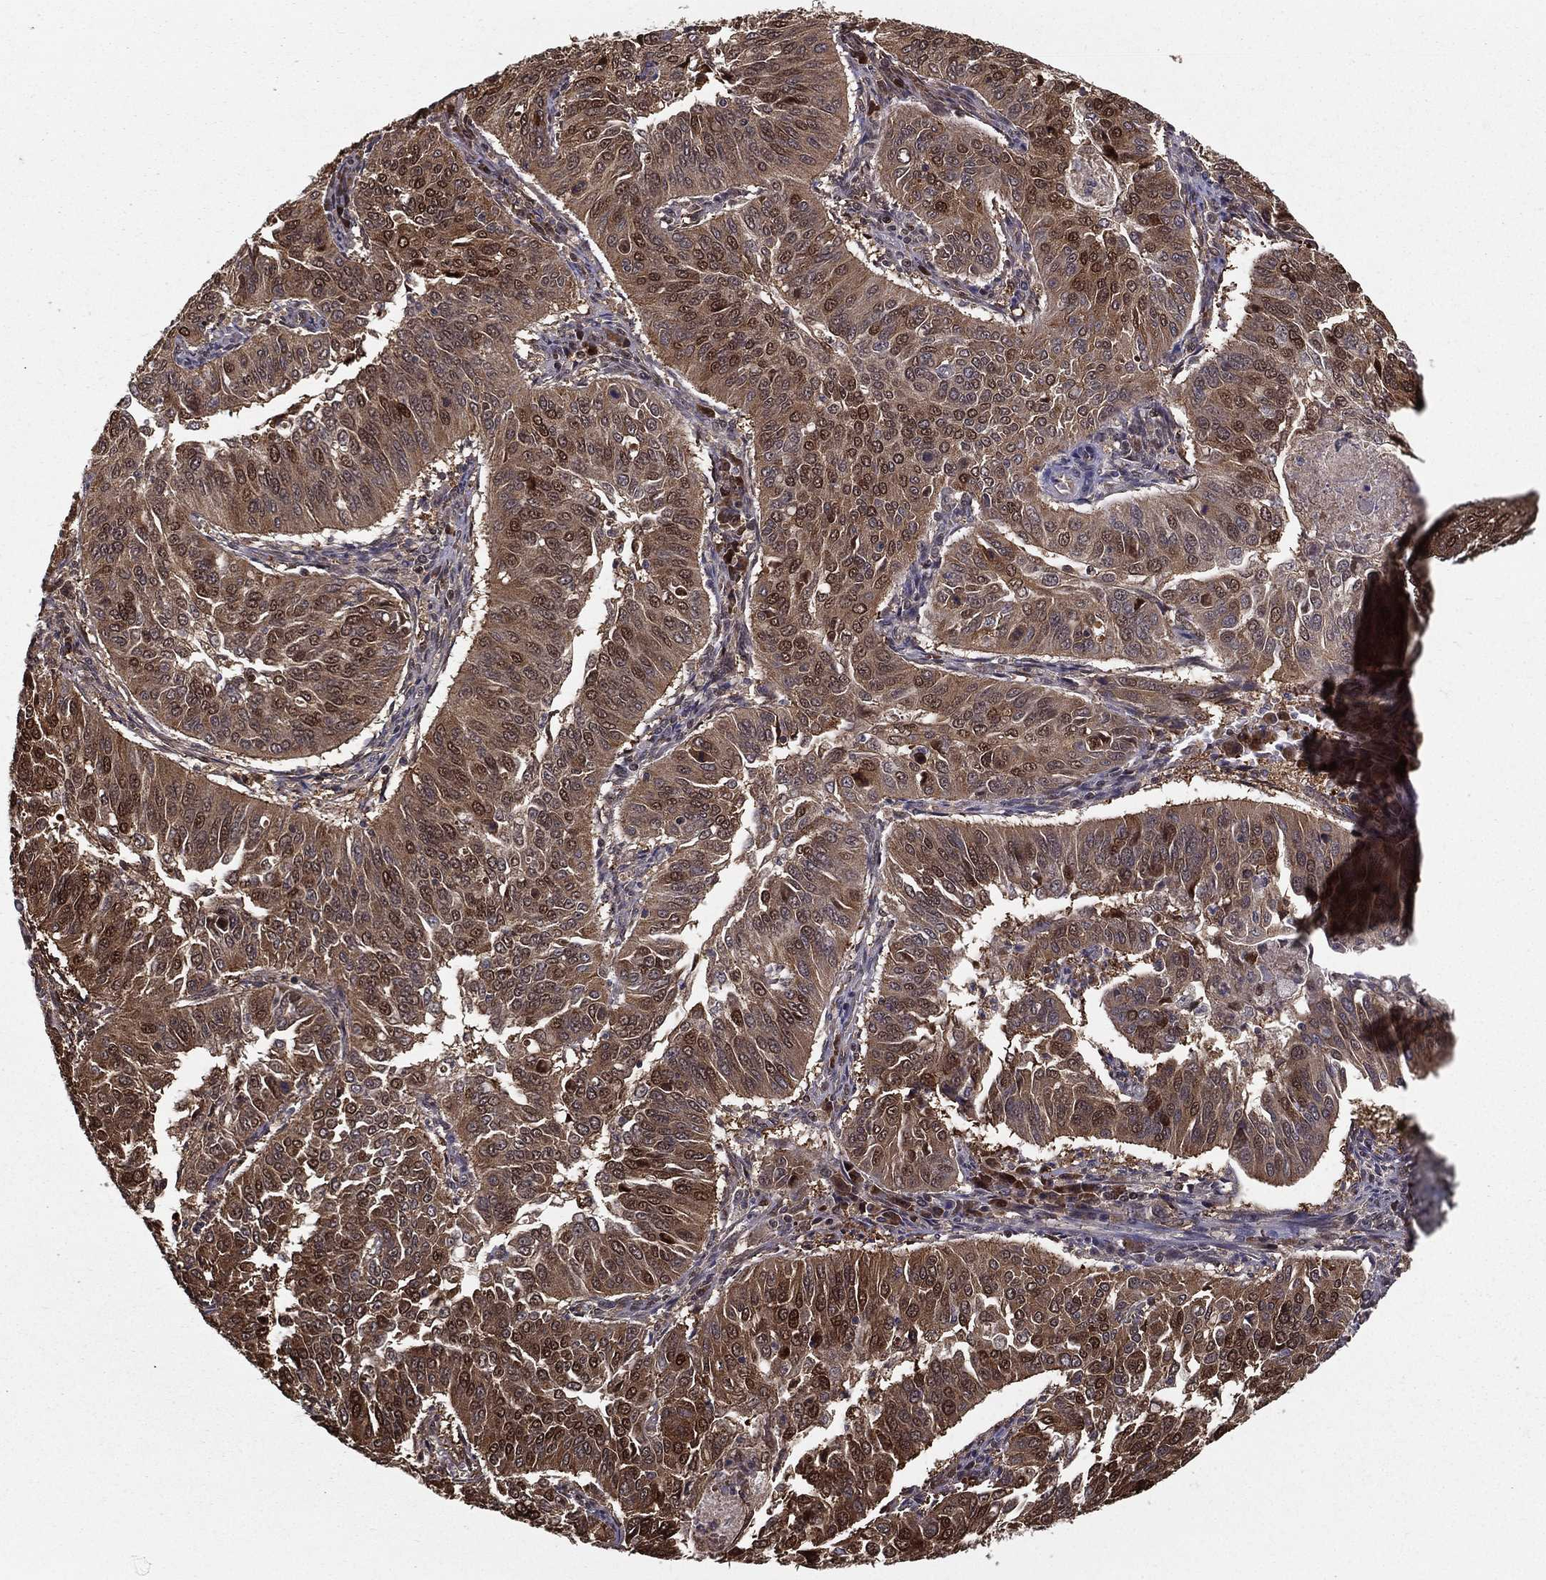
{"staining": {"intensity": "moderate", "quantity": "<25%", "location": "cytoplasmic/membranous,nuclear"}, "tissue": "cervical cancer", "cell_type": "Tumor cells", "image_type": "cancer", "snomed": [{"axis": "morphology", "description": "Normal tissue, NOS"}, {"axis": "morphology", "description": "Squamous cell carcinoma, NOS"}, {"axis": "topography", "description": "Cervix"}], "caption": "A micrograph of human cervical cancer (squamous cell carcinoma) stained for a protein reveals moderate cytoplasmic/membranous and nuclear brown staining in tumor cells.", "gene": "SLC6A6", "patient": {"sex": "female", "age": 39}}